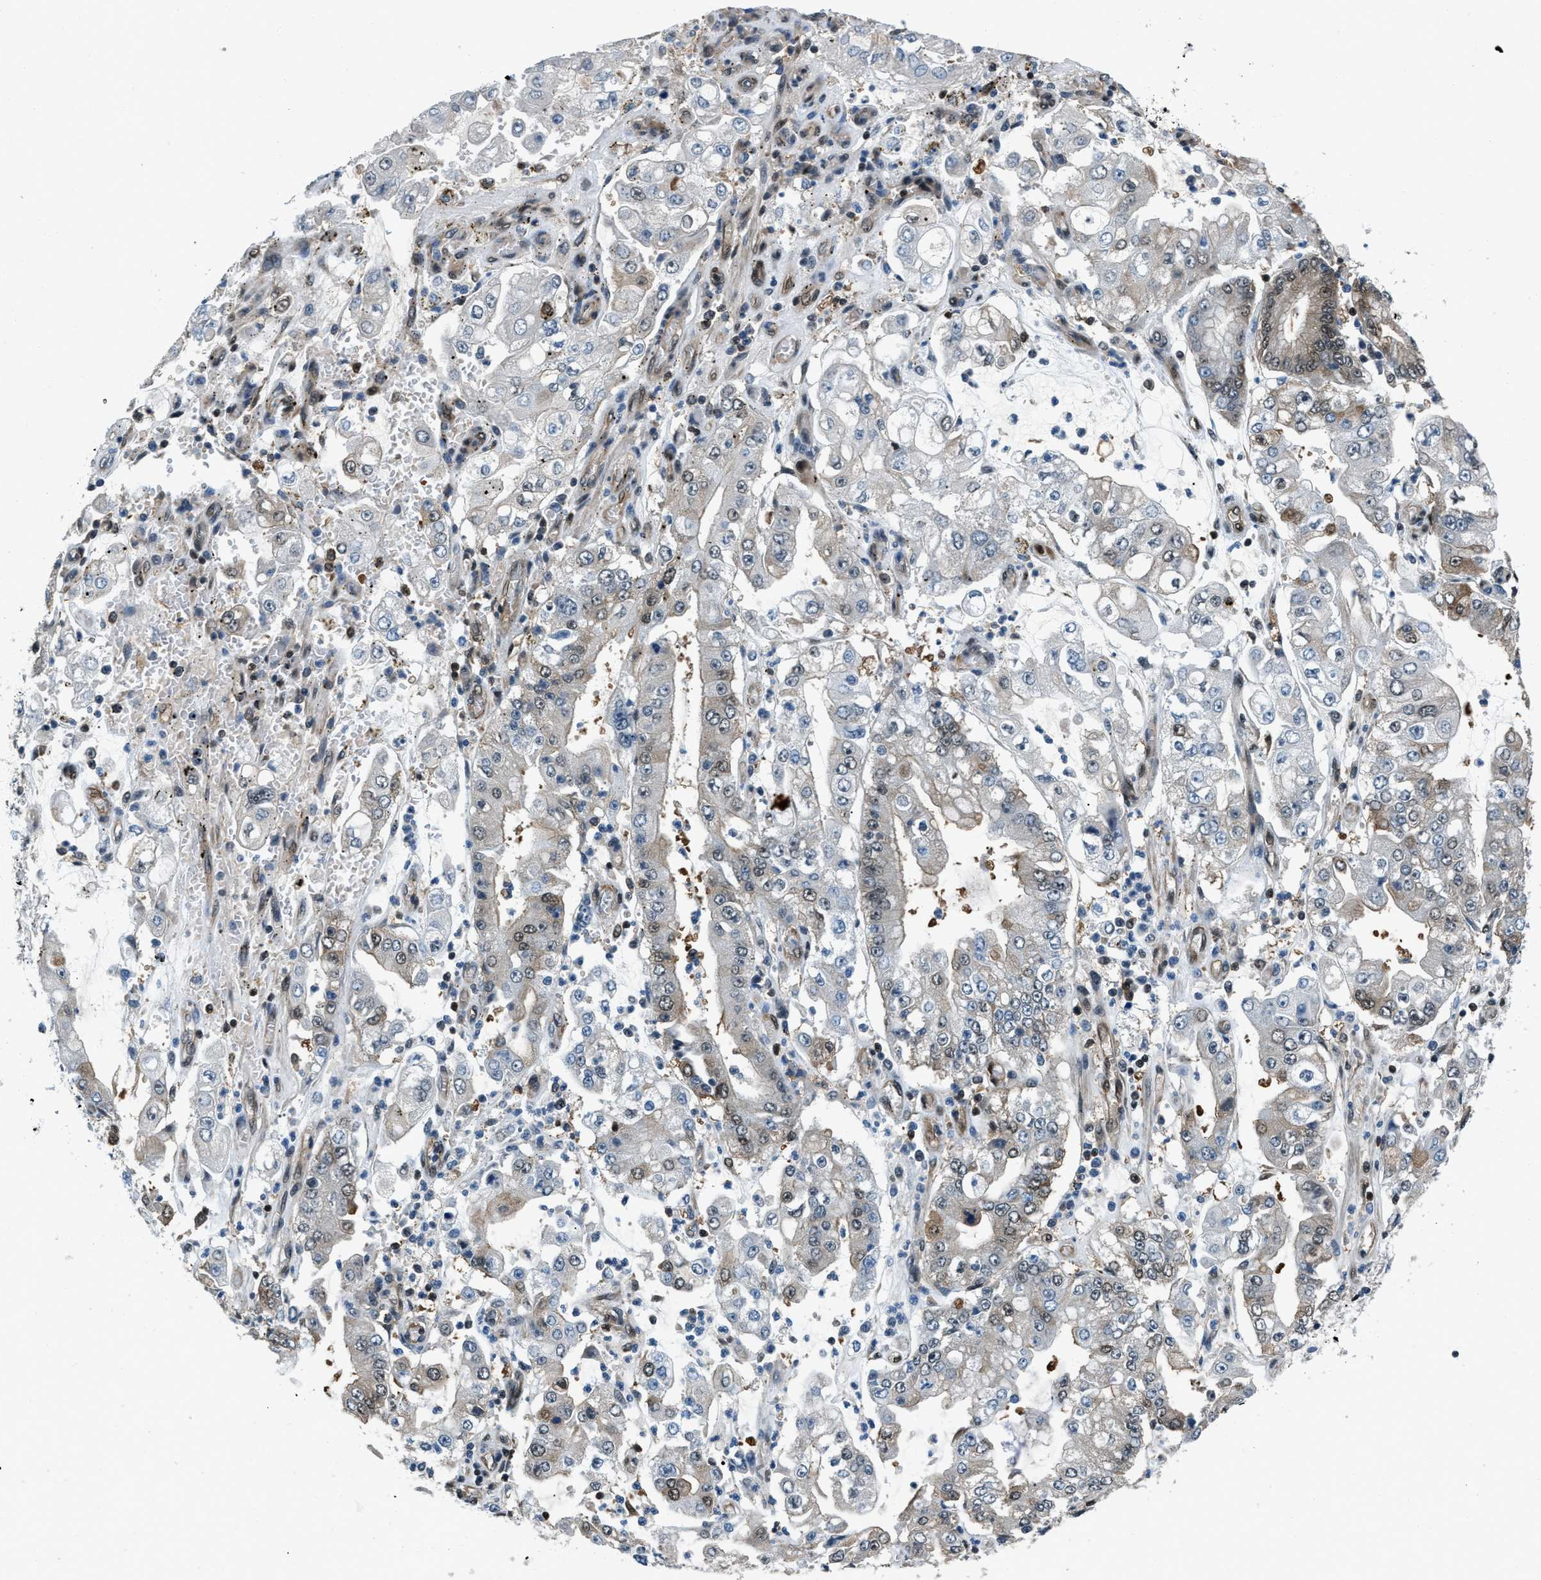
{"staining": {"intensity": "moderate", "quantity": "<25%", "location": "cytoplasmic/membranous,nuclear"}, "tissue": "stomach cancer", "cell_type": "Tumor cells", "image_type": "cancer", "snomed": [{"axis": "morphology", "description": "Adenocarcinoma, NOS"}, {"axis": "topography", "description": "Stomach"}], "caption": "Immunohistochemical staining of stomach cancer (adenocarcinoma) shows moderate cytoplasmic/membranous and nuclear protein expression in about <25% of tumor cells.", "gene": "NUDCD3", "patient": {"sex": "male", "age": 76}}